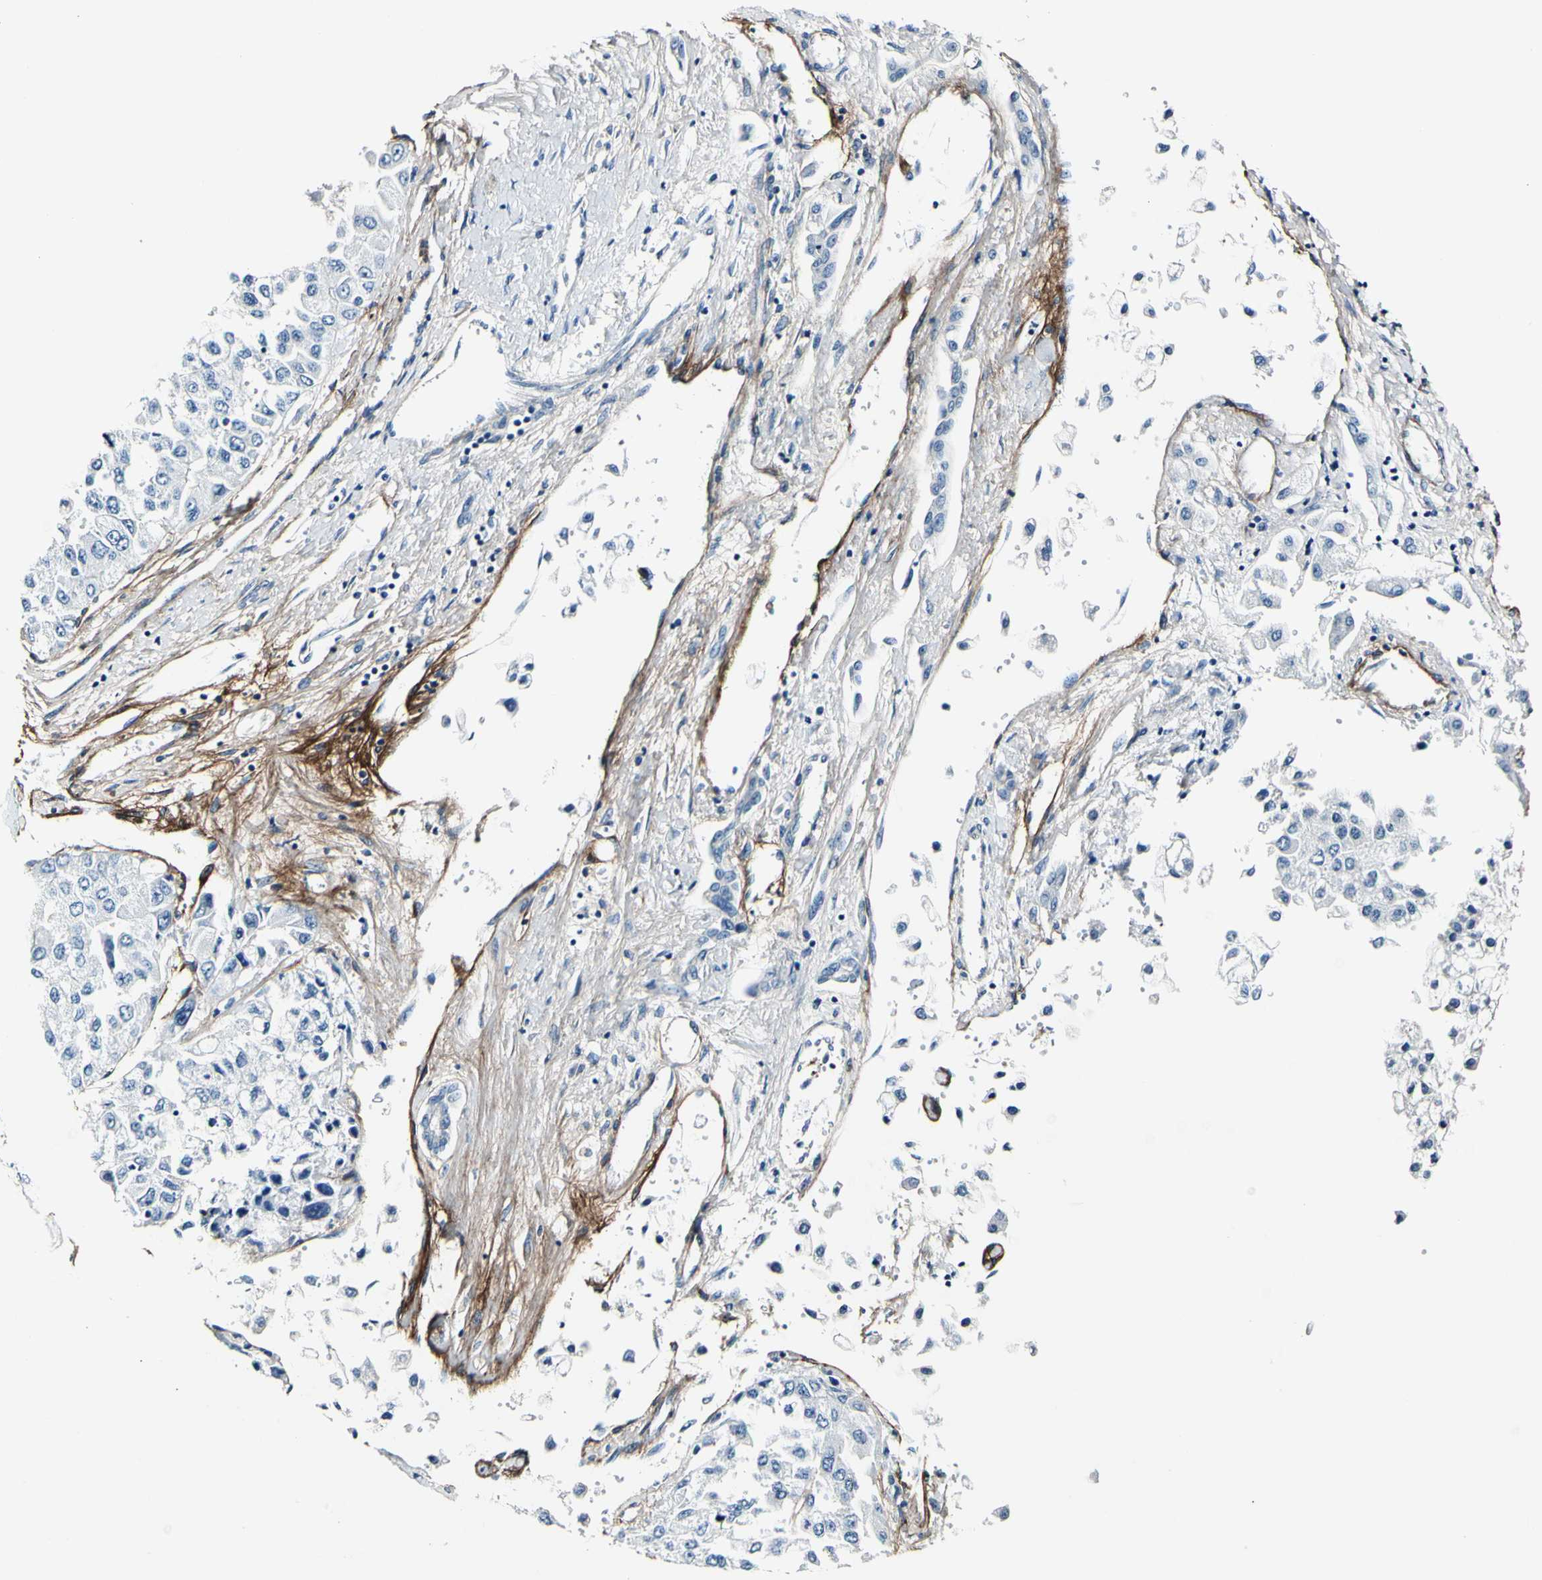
{"staining": {"intensity": "negative", "quantity": "none", "location": "none"}, "tissue": "liver cancer", "cell_type": "Tumor cells", "image_type": "cancer", "snomed": [{"axis": "morphology", "description": "Carcinoma, Hepatocellular, NOS"}, {"axis": "topography", "description": "Liver"}], "caption": "Liver cancer (hepatocellular carcinoma) was stained to show a protein in brown. There is no significant expression in tumor cells.", "gene": "COL6A3", "patient": {"sex": "female", "age": 66}}